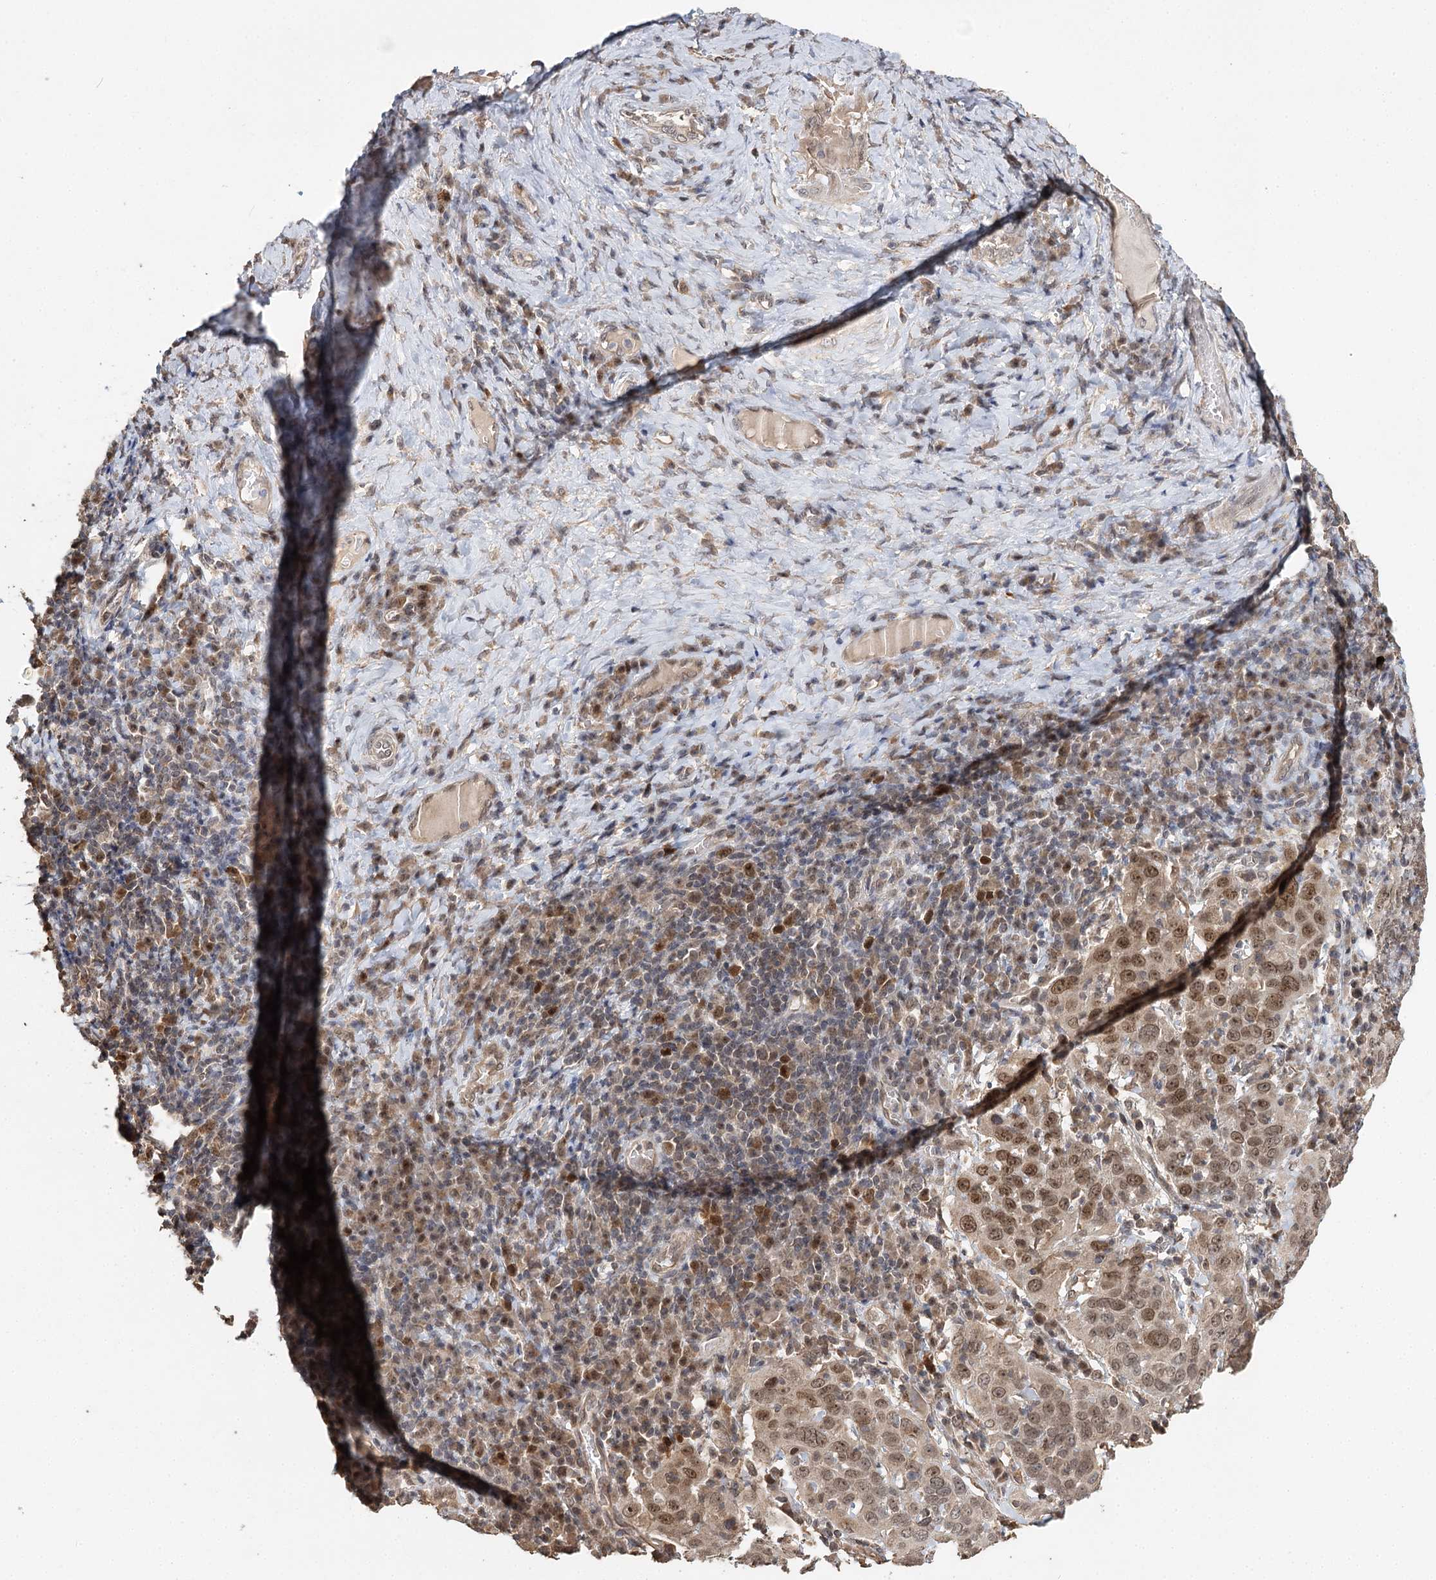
{"staining": {"intensity": "moderate", "quantity": ">75%", "location": "nuclear"}, "tissue": "cervical cancer", "cell_type": "Tumor cells", "image_type": "cancer", "snomed": [{"axis": "morphology", "description": "Squamous cell carcinoma, NOS"}, {"axis": "topography", "description": "Cervix"}], "caption": "Human cervical cancer (squamous cell carcinoma) stained for a protein (brown) displays moderate nuclear positive staining in about >75% of tumor cells.", "gene": "NOPCHAP1", "patient": {"sex": "female", "age": 46}}